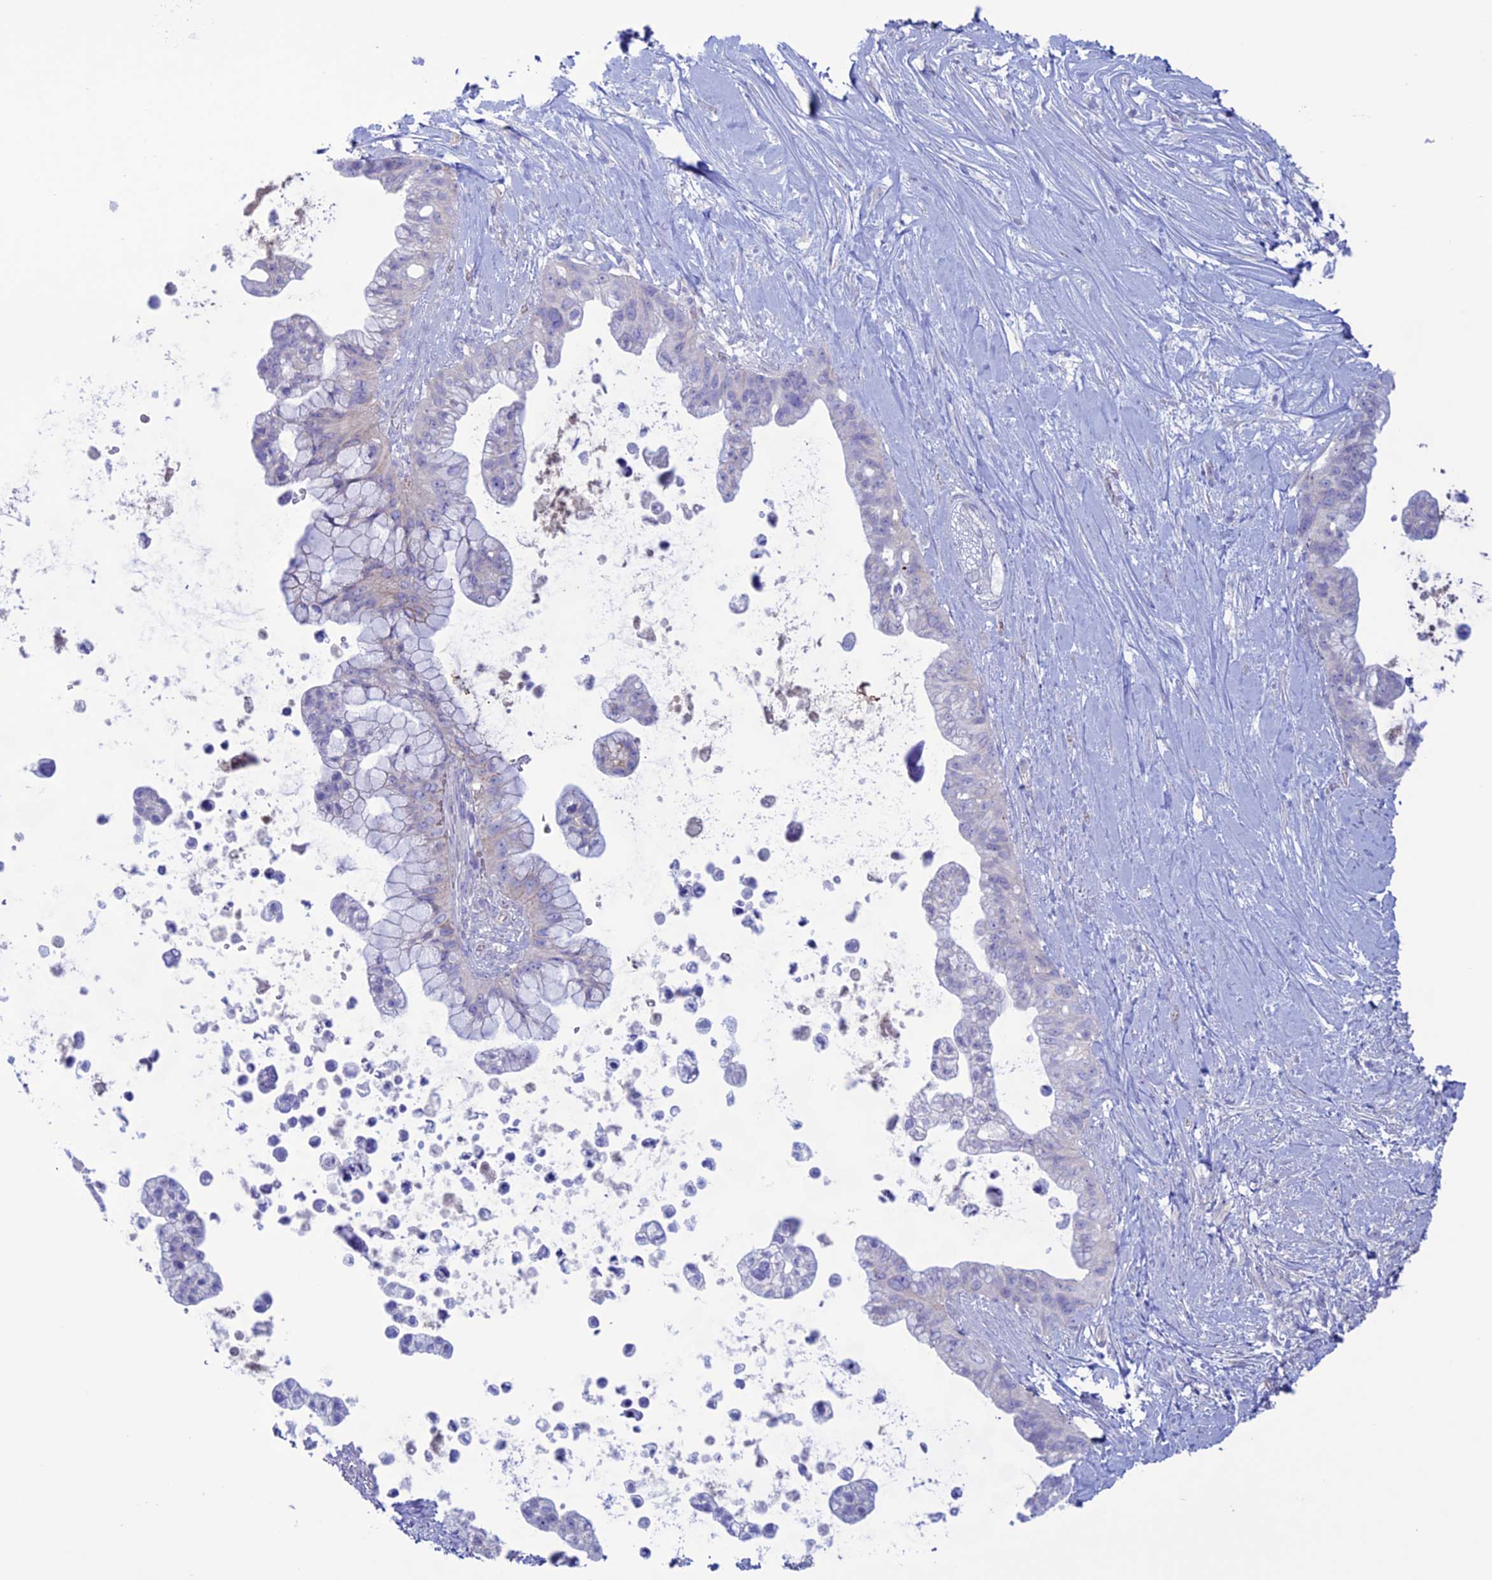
{"staining": {"intensity": "negative", "quantity": "none", "location": "none"}, "tissue": "pancreatic cancer", "cell_type": "Tumor cells", "image_type": "cancer", "snomed": [{"axis": "morphology", "description": "Adenocarcinoma, NOS"}, {"axis": "topography", "description": "Pancreas"}], "caption": "DAB (3,3'-diaminobenzidine) immunohistochemical staining of pancreatic adenocarcinoma demonstrates no significant expression in tumor cells.", "gene": "CDC42EP5", "patient": {"sex": "female", "age": 83}}